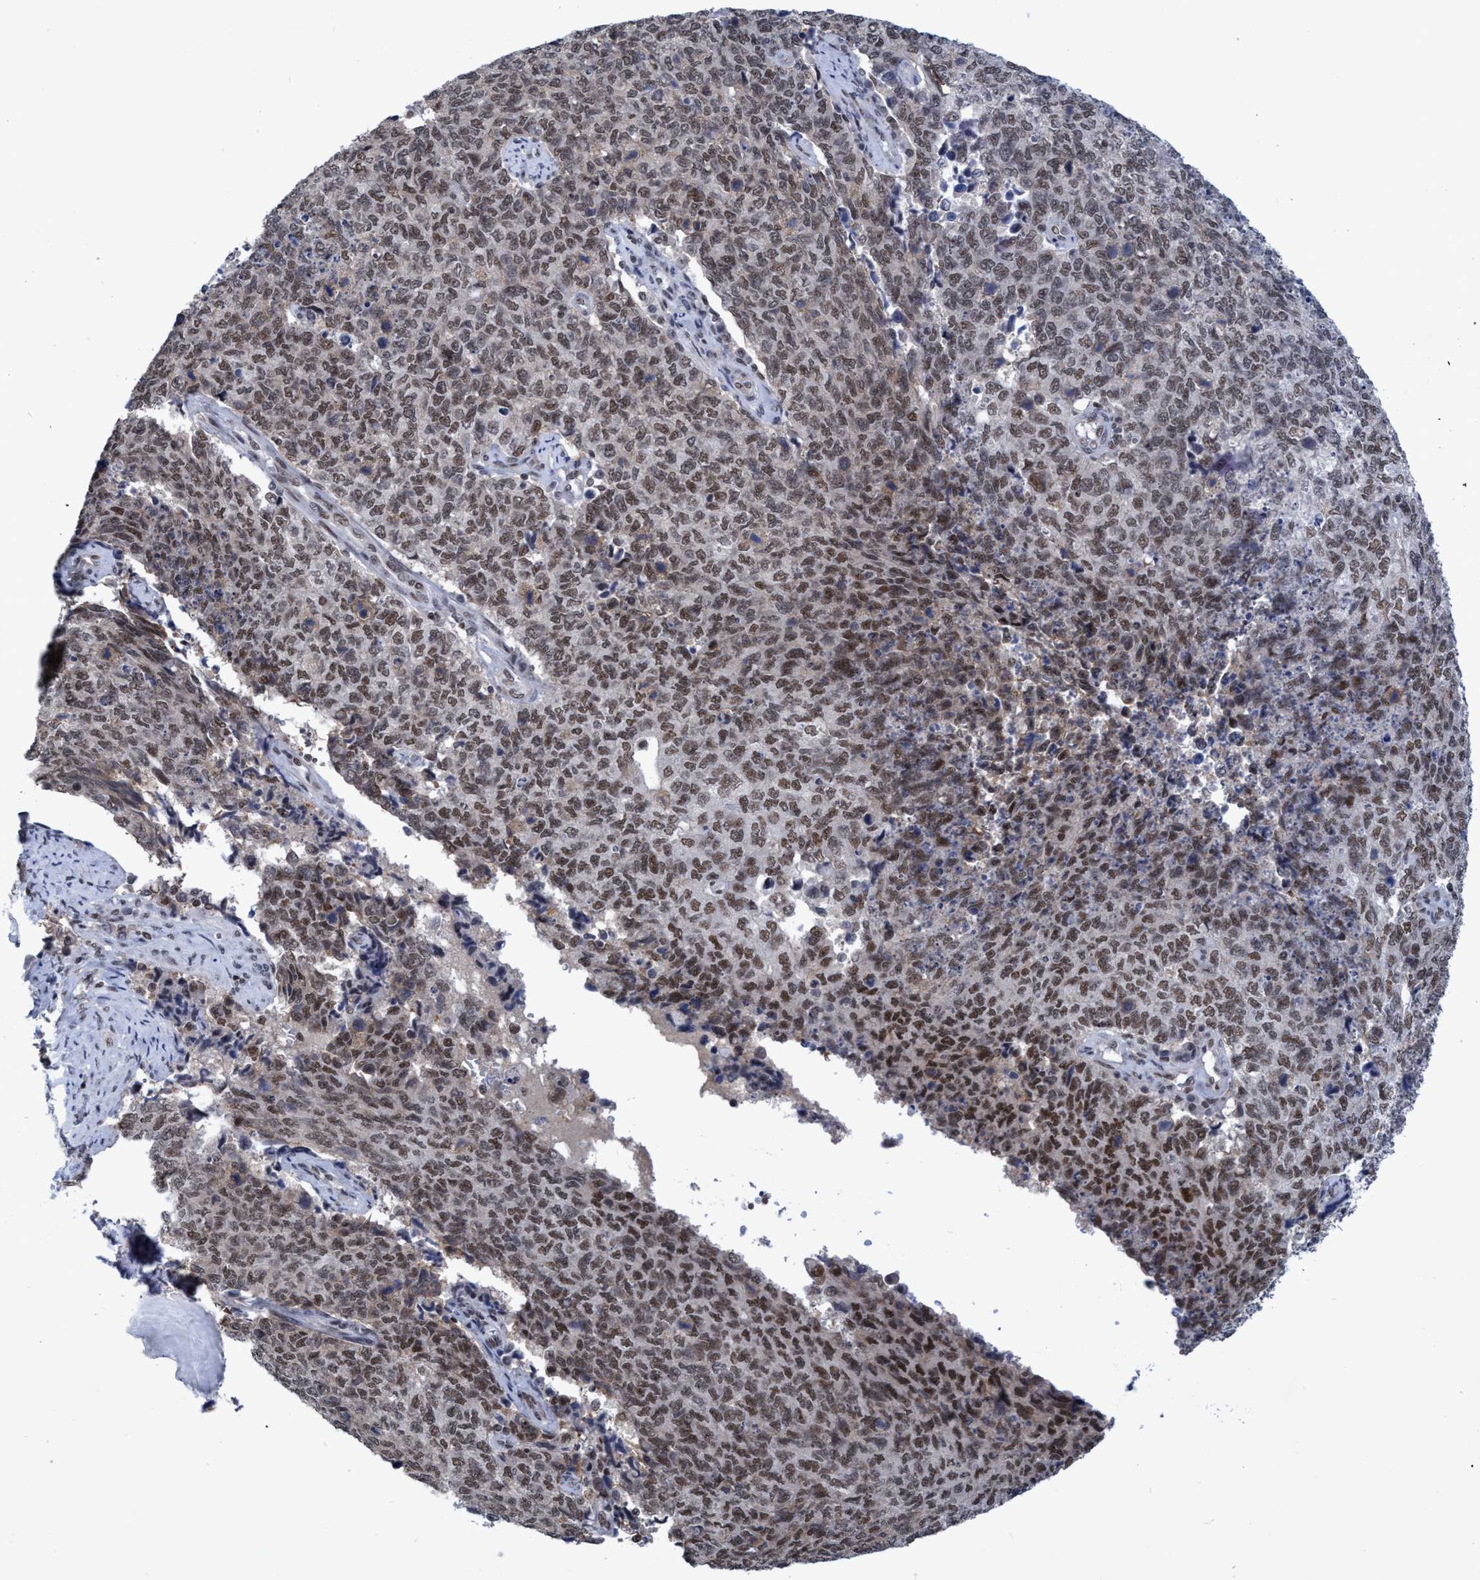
{"staining": {"intensity": "moderate", "quantity": ">75%", "location": "nuclear"}, "tissue": "cervical cancer", "cell_type": "Tumor cells", "image_type": "cancer", "snomed": [{"axis": "morphology", "description": "Squamous cell carcinoma, NOS"}, {"axis": "topography", "description": "Cervix"}], "caption": "Brown immunohistochemical staining in squamous cell carcinoma (cervical) displays moderate nuclear positivity in about >75% of tumor cells. (Brightfield microscopy of DAB IHC at high magnification).", "gene": "C9orf78", "patient": {"sex": "female", "age": 63}}